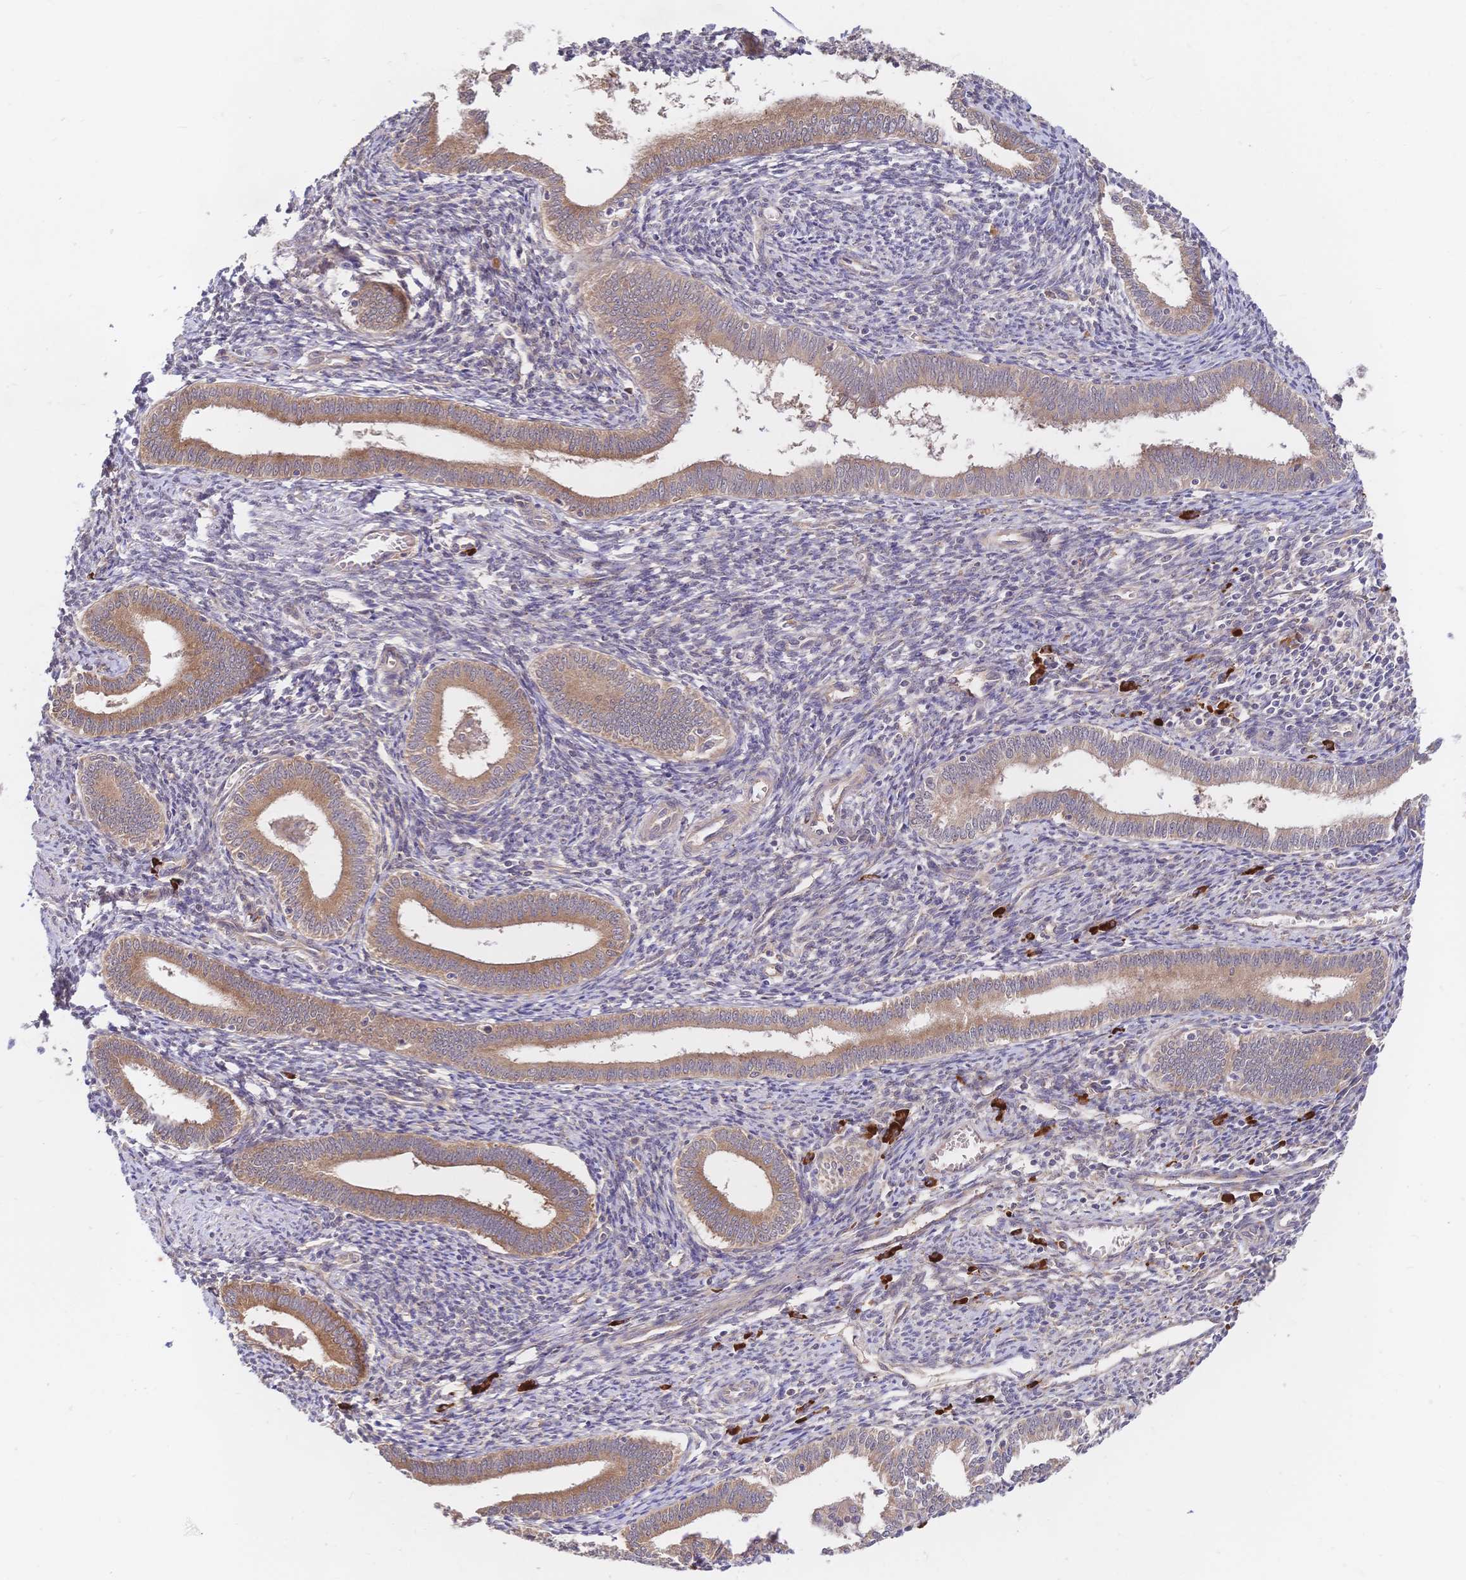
{"staining": {"intensity": "weak", "quantity": "25%-75%", "location": "cytoplasmic/membranous"}, "tissue": "endometrium", "cell_type": "Cells in endometrial stroma", "image_type": "normal", "snomed": [{"axis": "morphology", "description": "Normal tissue, NOS"}, {"axis": "topography", "description": "Endometrium"}], "caption": "DAB immunohistochemical staining of unremarkable endometrium demonstrates weak cytoplasmic/membranous protein staining in about 25%-75% of cells in endometrial stroma.", "gene": "LMO4", "patient": {"sex": "female", "age": 41}}